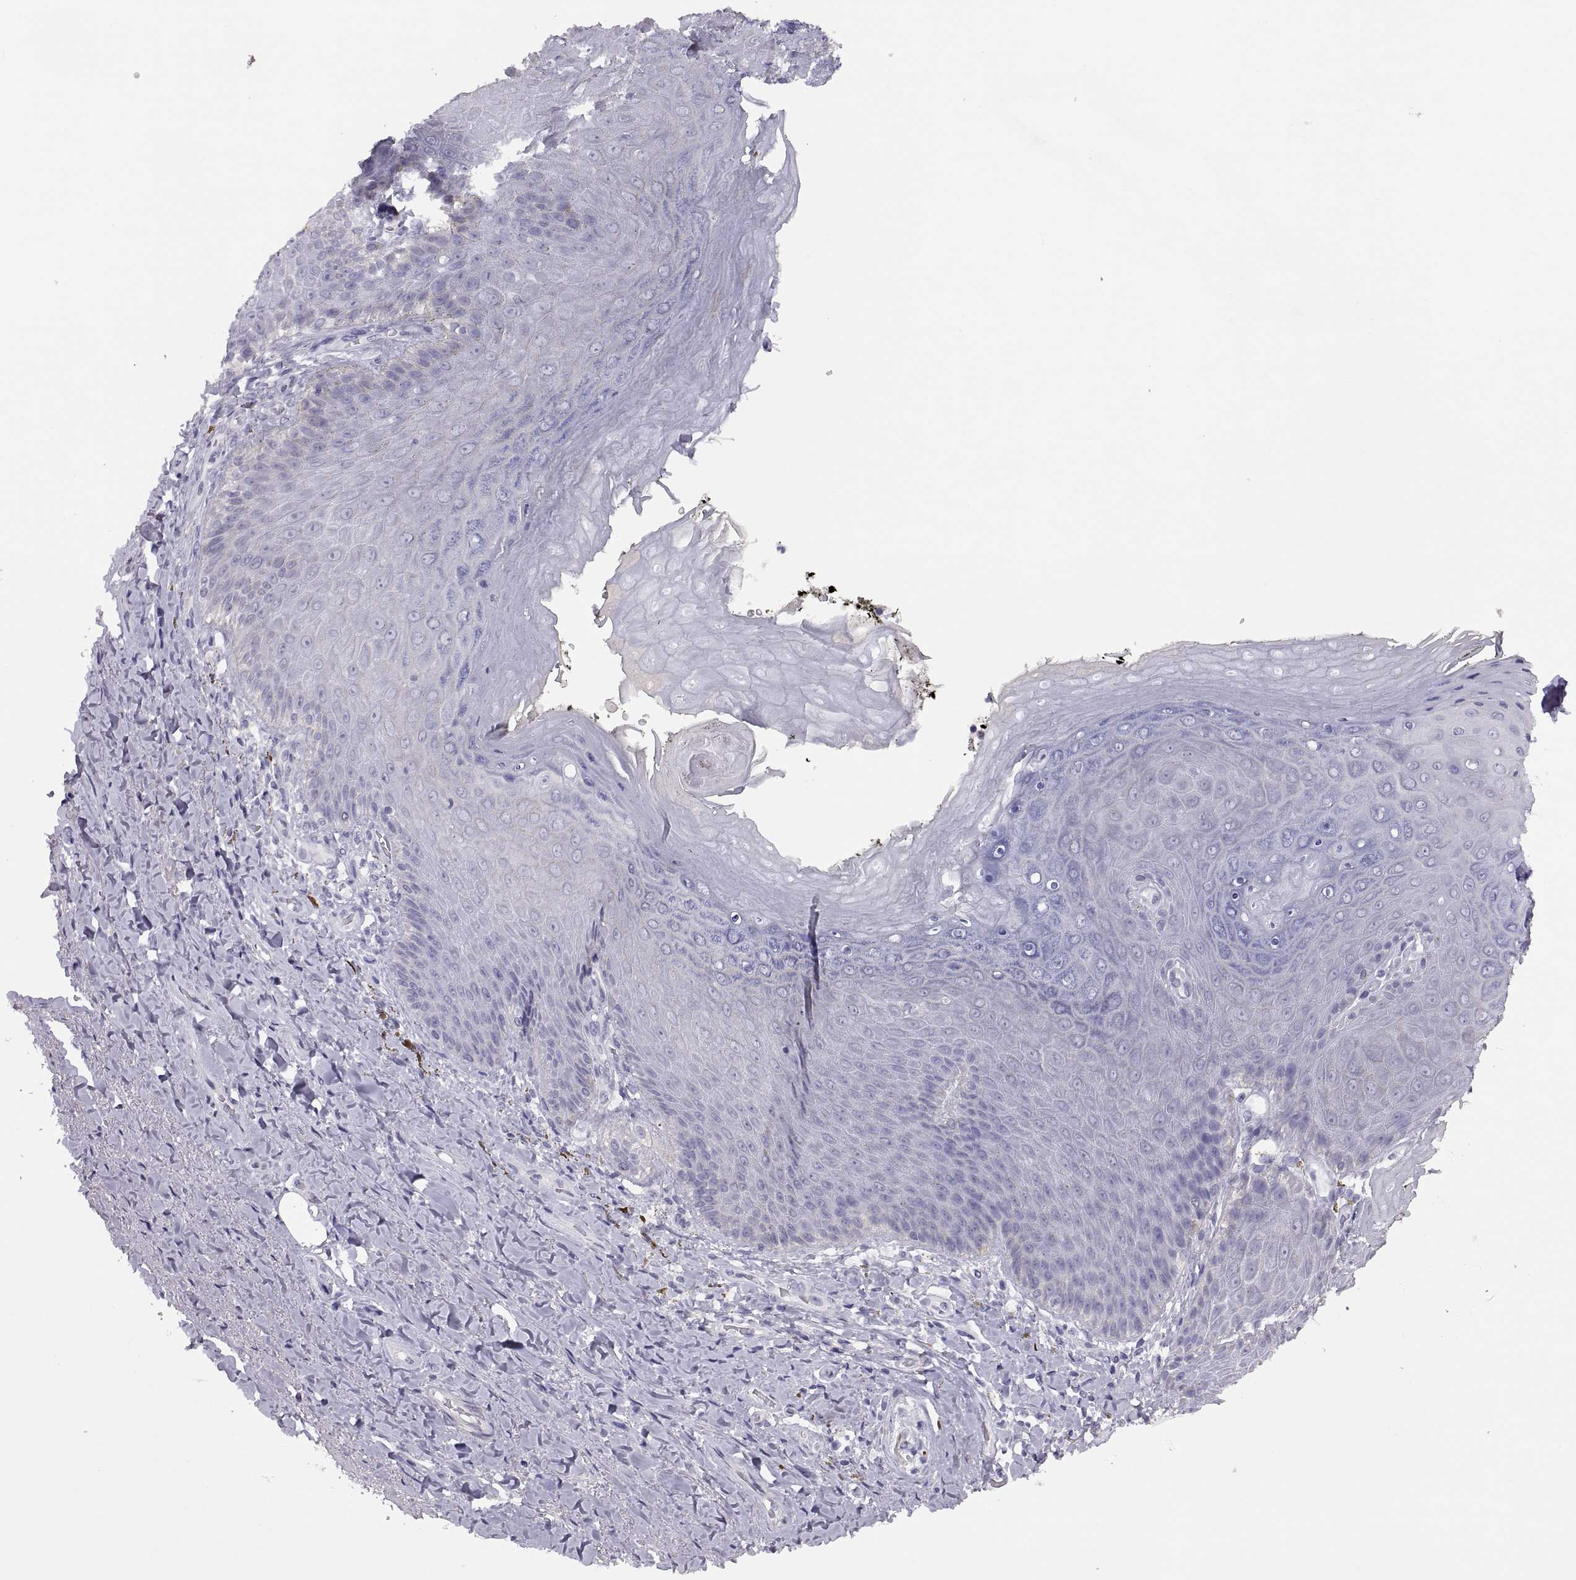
{"staining": {"intensity": "negative", "quantity": "none", "location": "none"}, "tissue": "adipose tissue", "cell_type": "Adipocytes", "image_type": "normal", "snomed": [{"axis": "morphology", "description": "Normal tissue, NOS"}, {"axis": "topography", "description": "Anal"}, {"axis": "topography", "description": "Peripheral nerve tissue"}], "caption": "Image shows no significant protein expression in adipocytes of normal adipose tissue. (DAB immunohistochemistry (IHC), high magnification).", "gene": "STRC", "patient": {"sex": "male", "age": 53}}